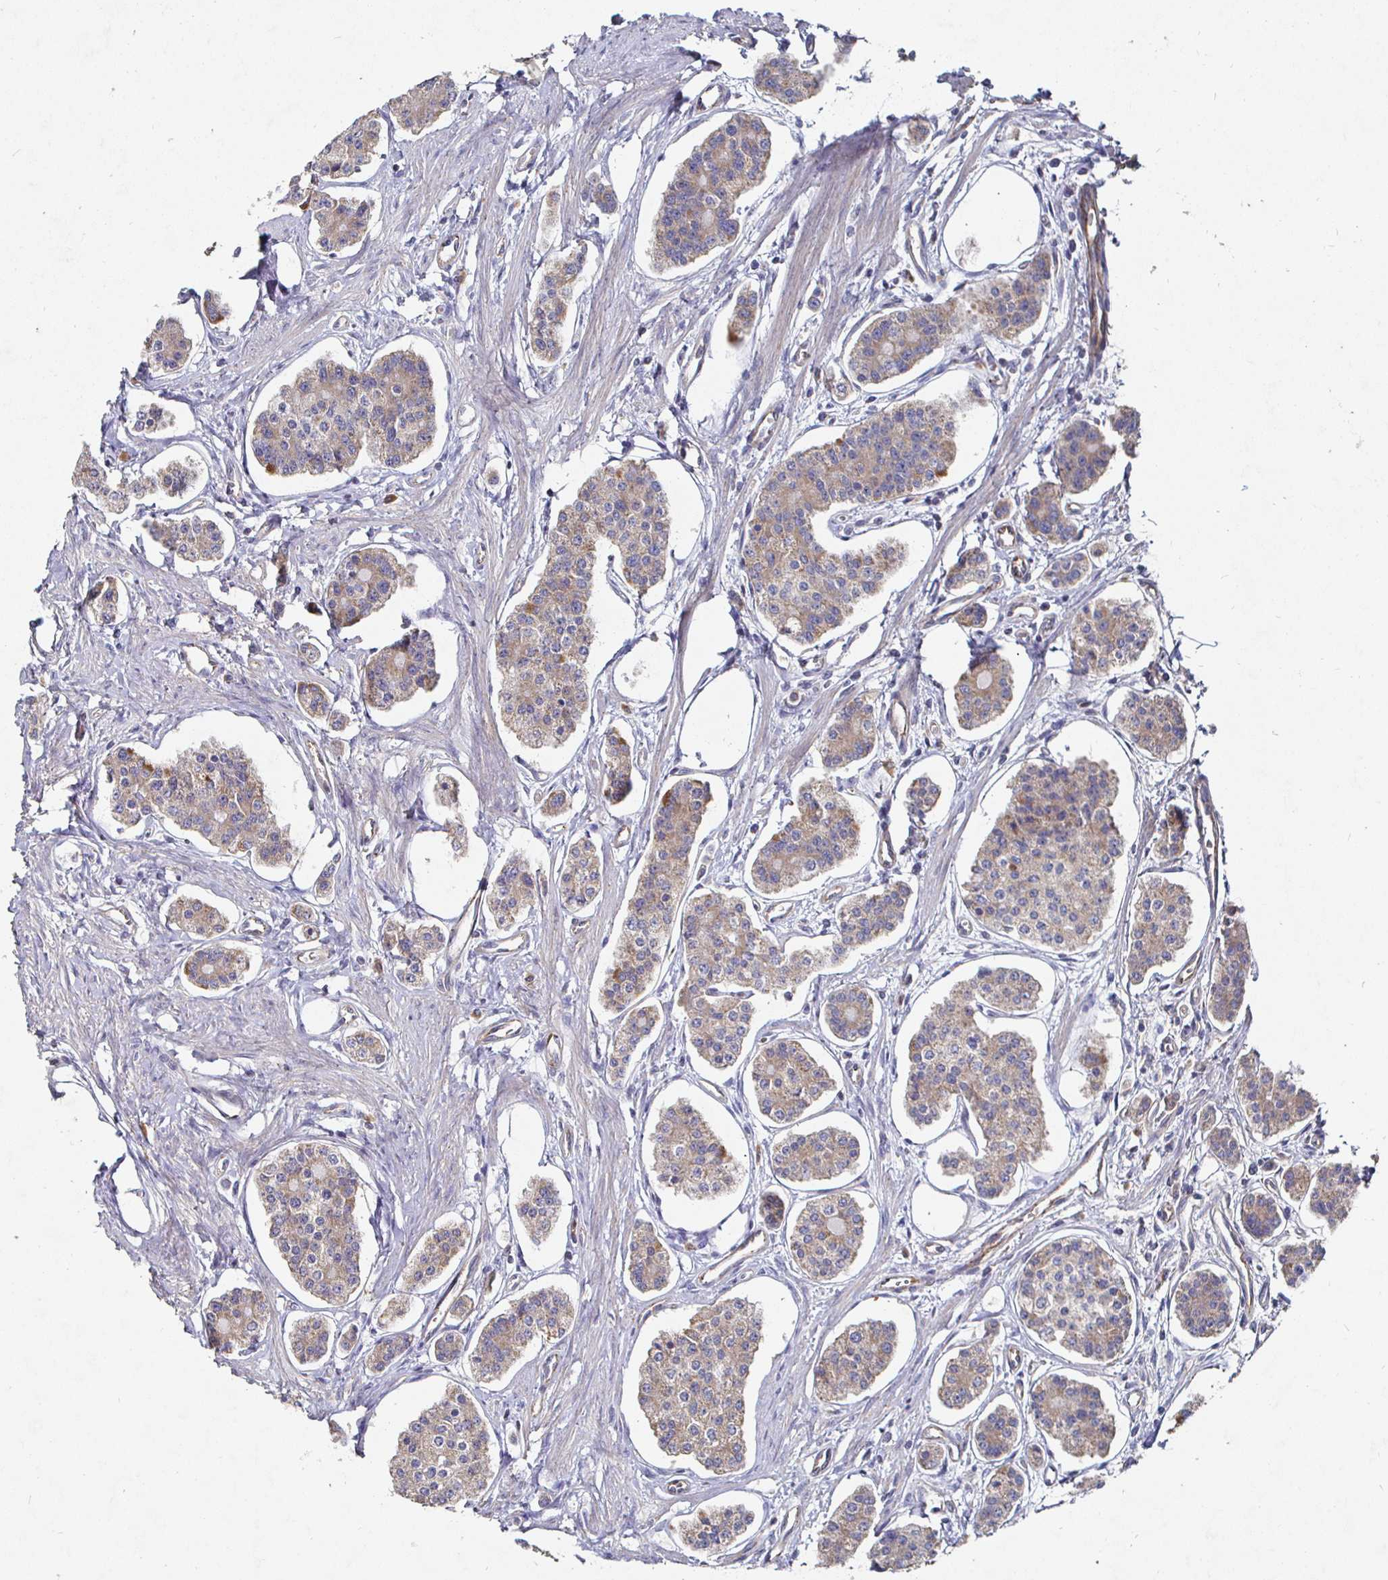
{"staining": {"intensity": "weak", "quantity": ">75%", "location": "cytoplasmic/membranous"}, "tissue": "carcinoid", "cell_type": "Tumor cells", "image_type": "cancer", "snomed": [{"axis": "morphology", "description": "Carcinoid, malignant, NOS"}, {"axis": "topography", "description": "Small intestine"}], "caption": "Immunohistochemistry of human malignant carcinoid demonstrates low levels of weak cytoplasmic/membranous expression in approximately >75% of tumor cells.", "gene": "NRSN1", "patient": {"sex": "female", "age": 65}}